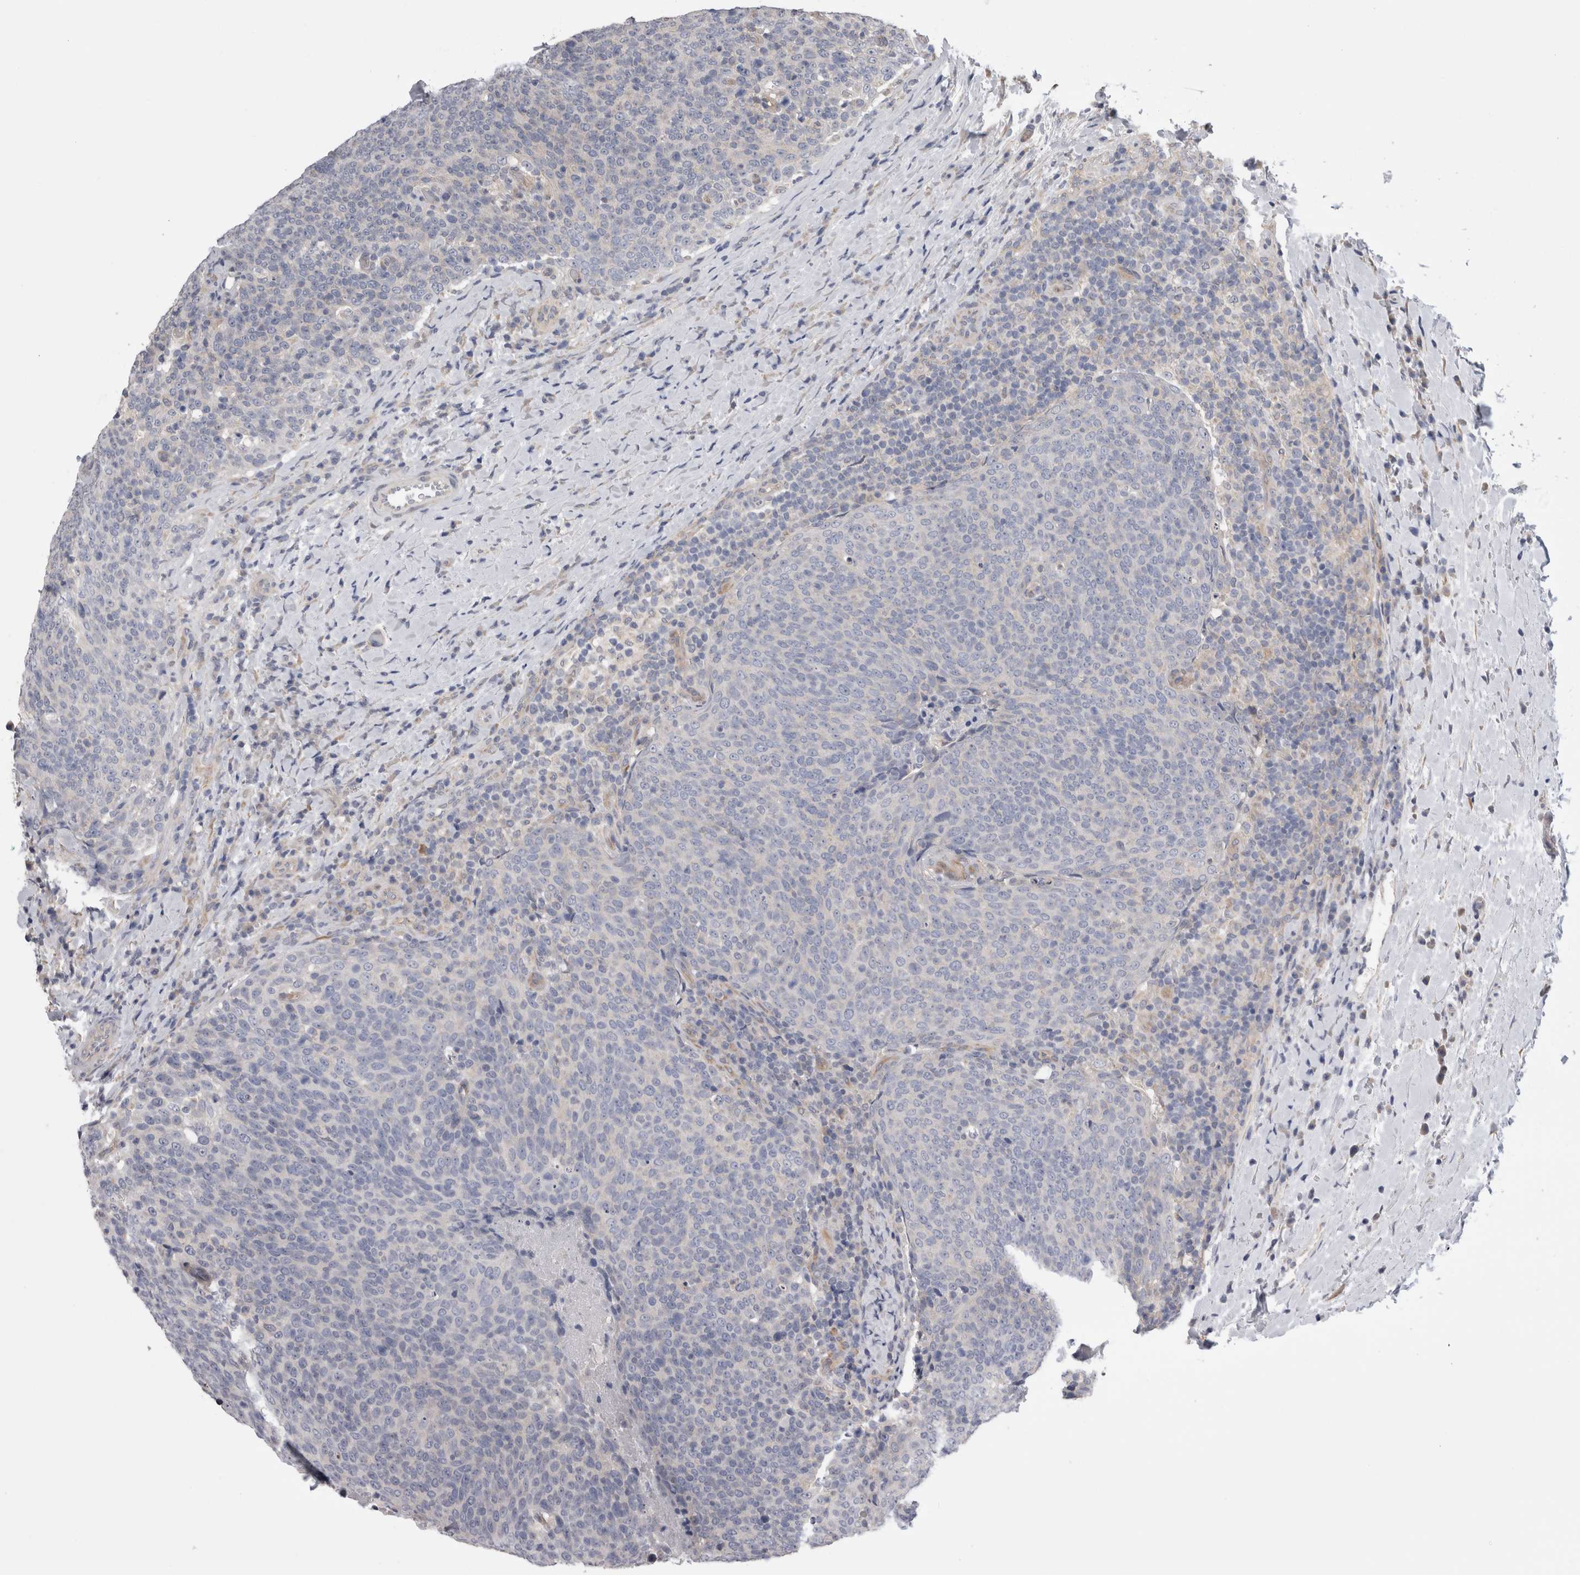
{"staining": {"intensity": "negative", "quantity": "none", "location": "none"}, "tissue": "head and neck cancer", "cell_type": "Tumor cells", "image_type": "cancer", "snomed": [{"axis": "morphology", "description": "Squamous cell carcinoma, NOS"}, {"axis": "morphology", "description": "Squamous cell carcinoma, metastatic, NOS"}, {"axis": "topography", "description": "Lymph node"}, {"axis": "topography", "description": "Head-Neck"}], "caption": "A high-resolution histopathology image shows immunohistochemistry (IHC) staining of head and neck cancer, which demonstrates no significant staining in tumor cells.", "gene": "ARHGAP29", "patient": {"sex": "male", "age": 62}}